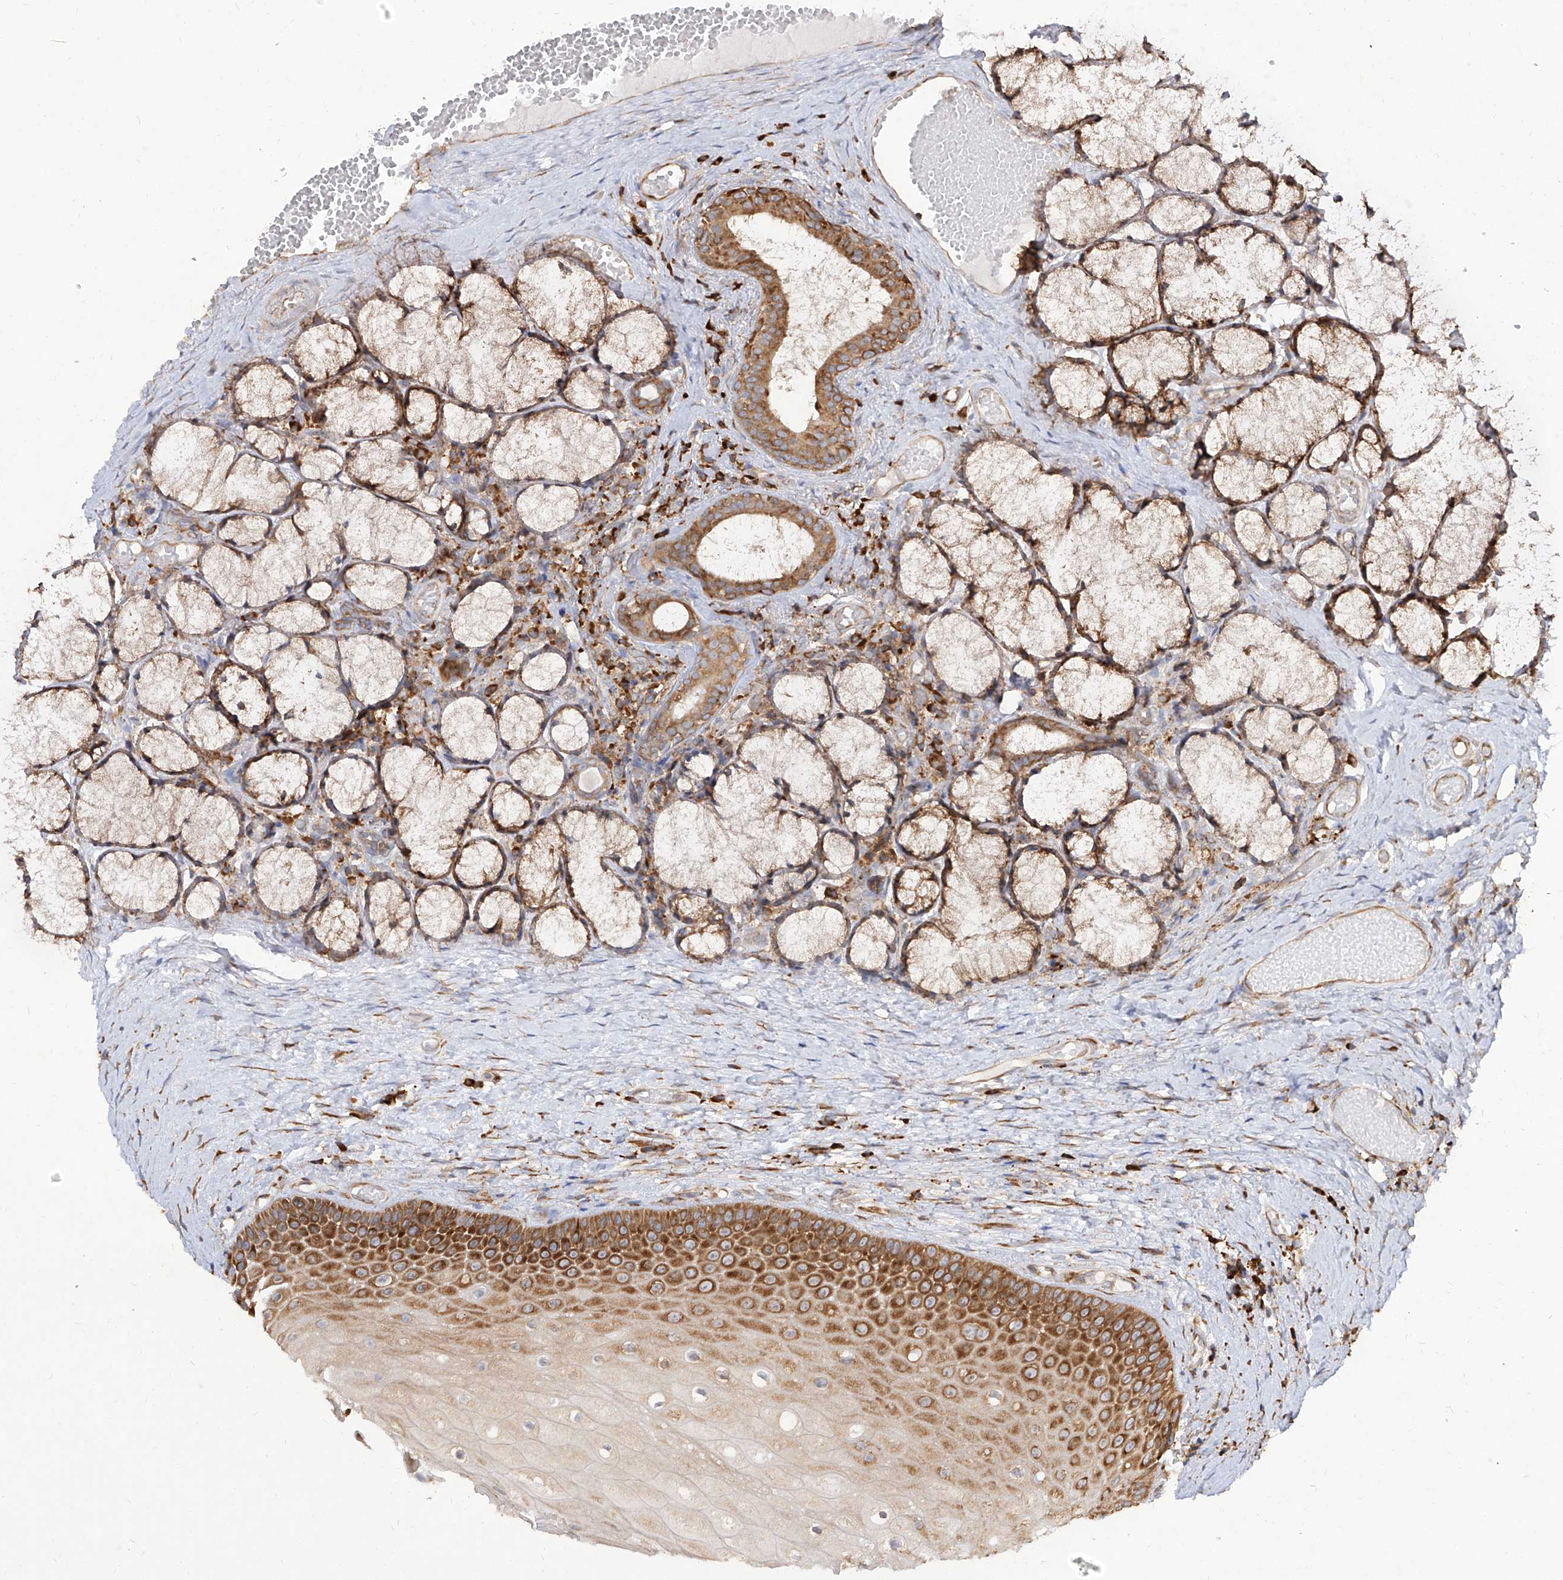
{"staining": {"intensity": "strong", "quantity": ">75%", "location": "cytoplasmic/membranous"}, "tissue": "oral mucosa", "cell_type": "Squamous epithelial cells", "image_type": "normal", "snomed": [{"axis": "morphology", "description": "Normal tissue, NOS"}, {"axis": "topography", "description": "Oral tissue"}], "caption": "A high-resolution micrograph shows immunohistochemistry staining of unremarkable oral mucosa, which exhibits strong cytoplasmic/membranous positivity in approximately >75% of squamous epithelial cells.", "gene": "RPS25", "patient": {"sex": "male", "age": 66}}